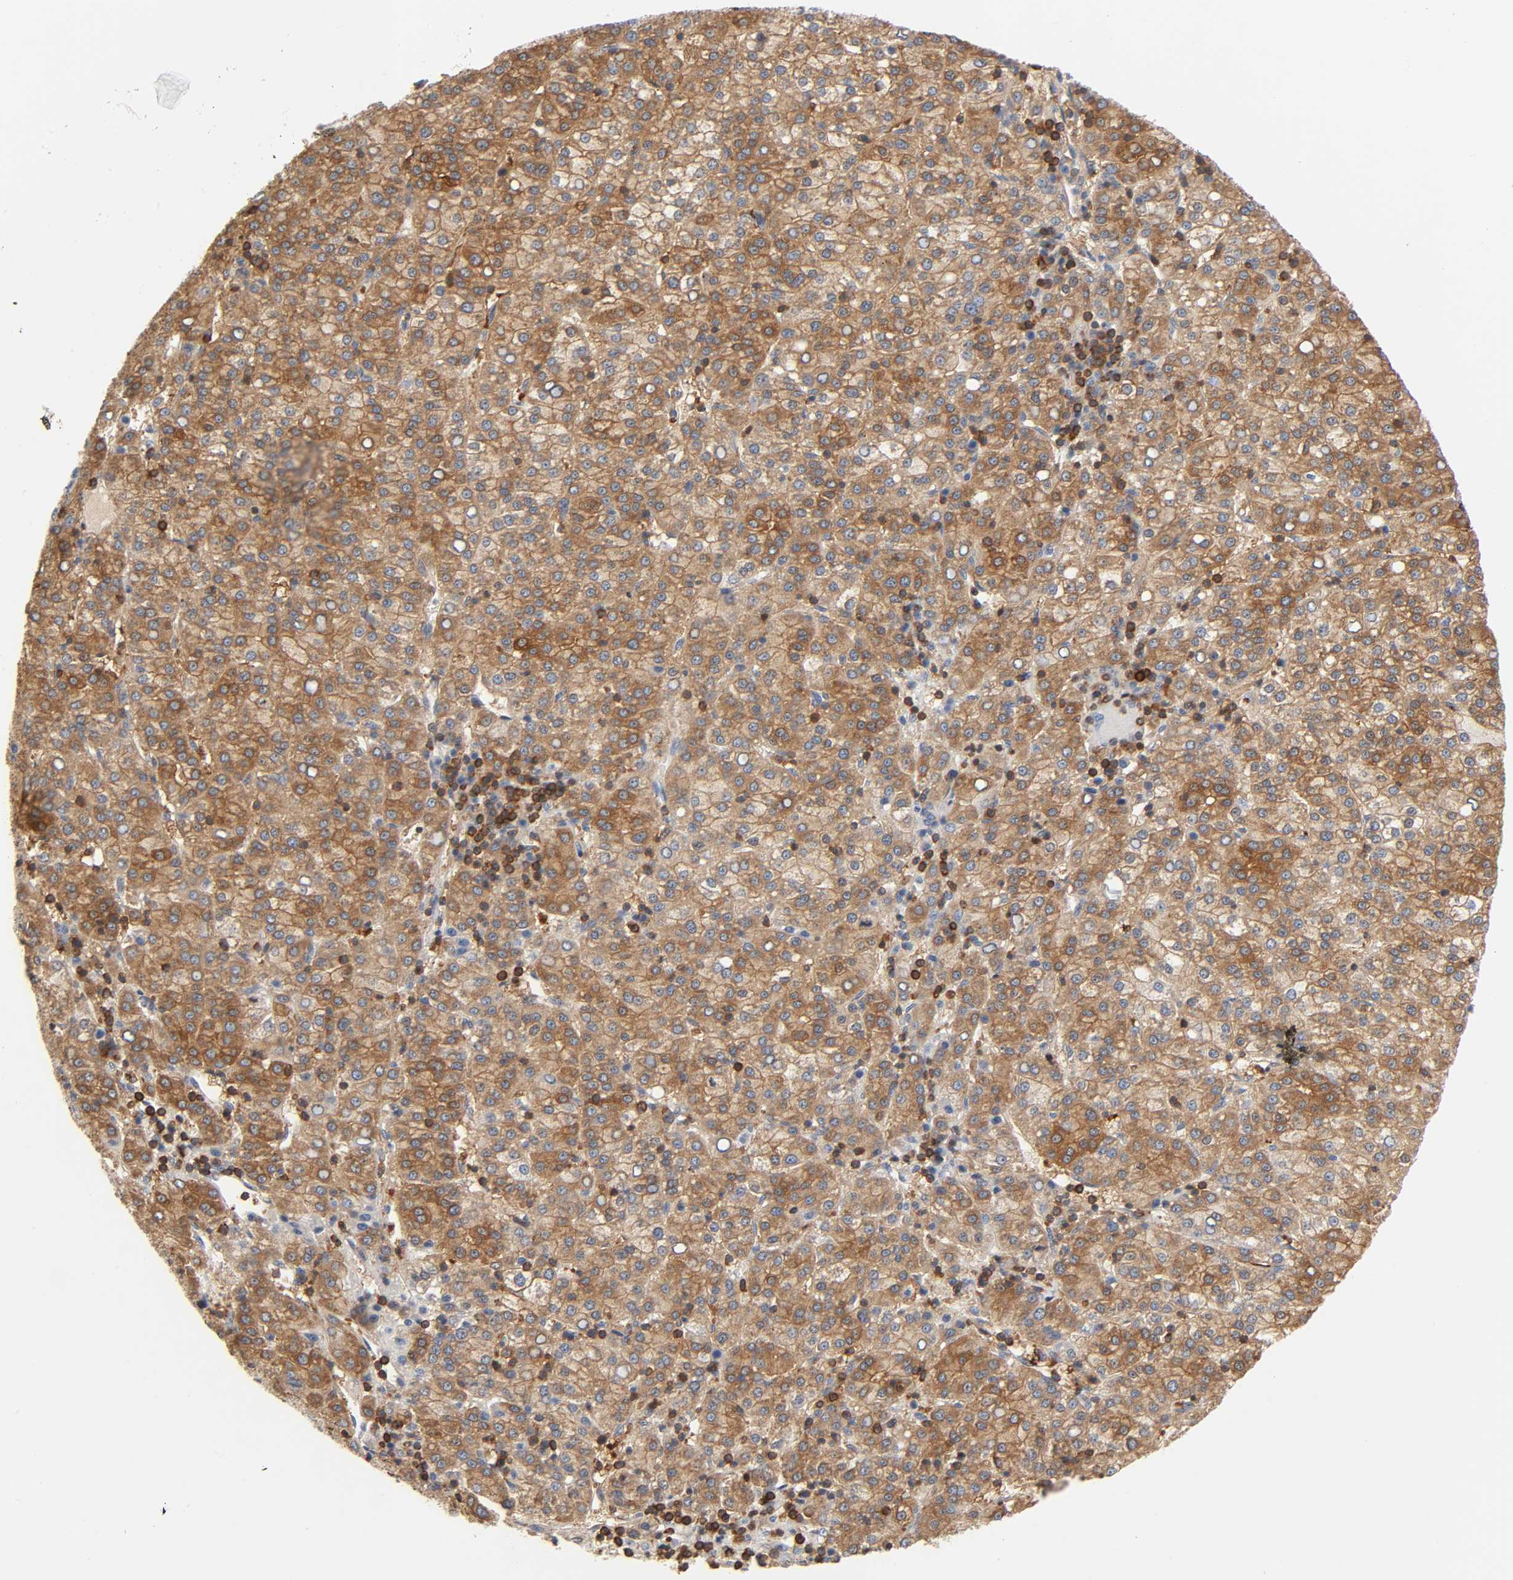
{"staining": {"intensity": "moderate", "quantity": ">75%", "location": "cytoplasmic/membranous"}, "tissue": "liver cancer", "cell_type": "Tumor cells", "image_type": "cancer", "snomed": [{"axis": "morphology", "description": "Carcinoma, Hepatocellular, NOS"}, {"axis": "topography", "description": "Liver"}], "caption": "DAB (3,3'-diaminobenzidine) immunohistochemical staining of human liver hepatocellular carcinoma reveals moderate cytoplasmic/membranous protein expression in approximately >75% of tumor cells.", "gene": "BIN1", "patient": {"sex": "female", "age": 58}}